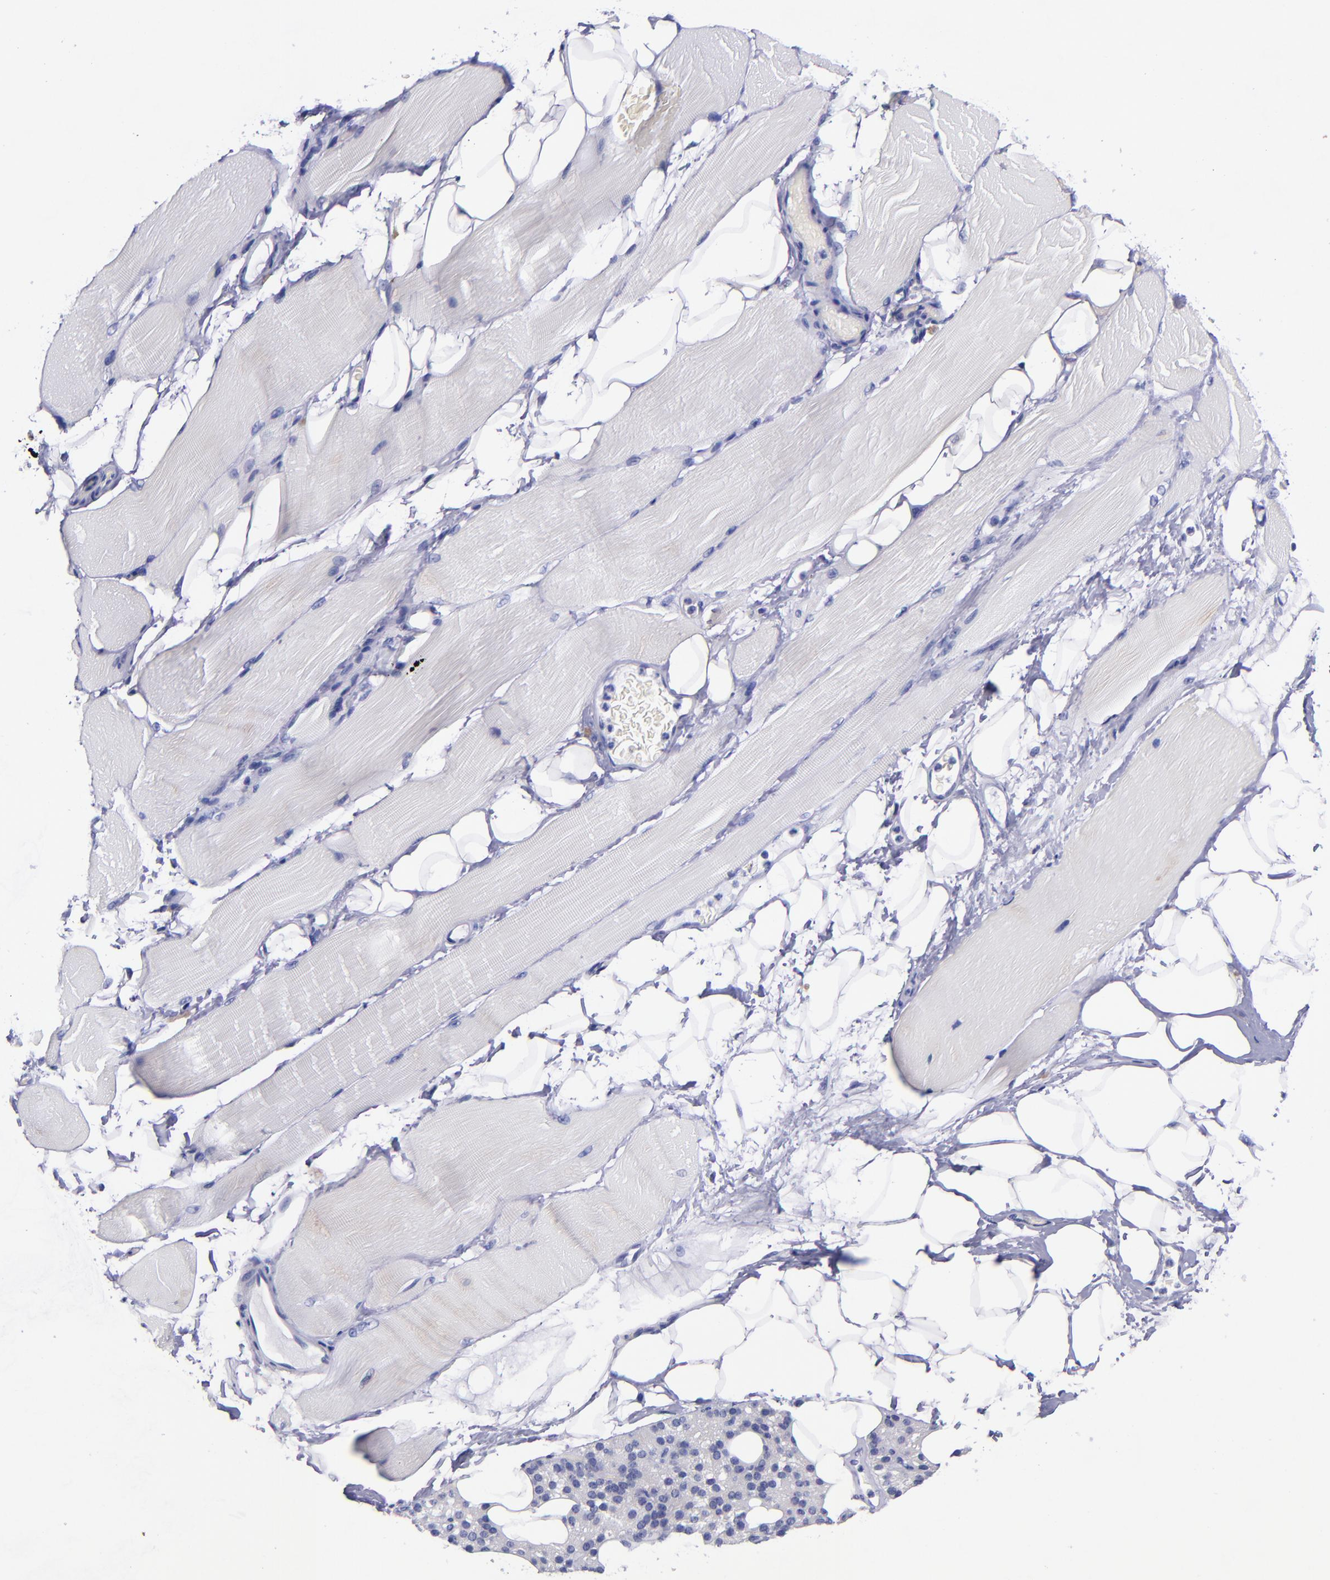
{"staining": {"intensity": "negative", "quantity": "none", "location": "none"}, "tissue": "skeletal muscle", "cell_type": "Myocytes", "image_type": "normal", "snomed": [{"axis": "morphology", "description": "Normal tissue, NOS"}, {"axis": "topography", "description": "Skeletal muscle"}, {"axis": "topography", "description": "Parathyroid gland"}], "caption": "There is no significant staining in myocytes of skeletal muscle. (DAB (3,3'-diaminobenzidine) immunohistochemistry (IHC) visualized using brightfield microscopy, high magnification).", "gene": "SV2A", "patient": {"sex": "female", "age": 37}}